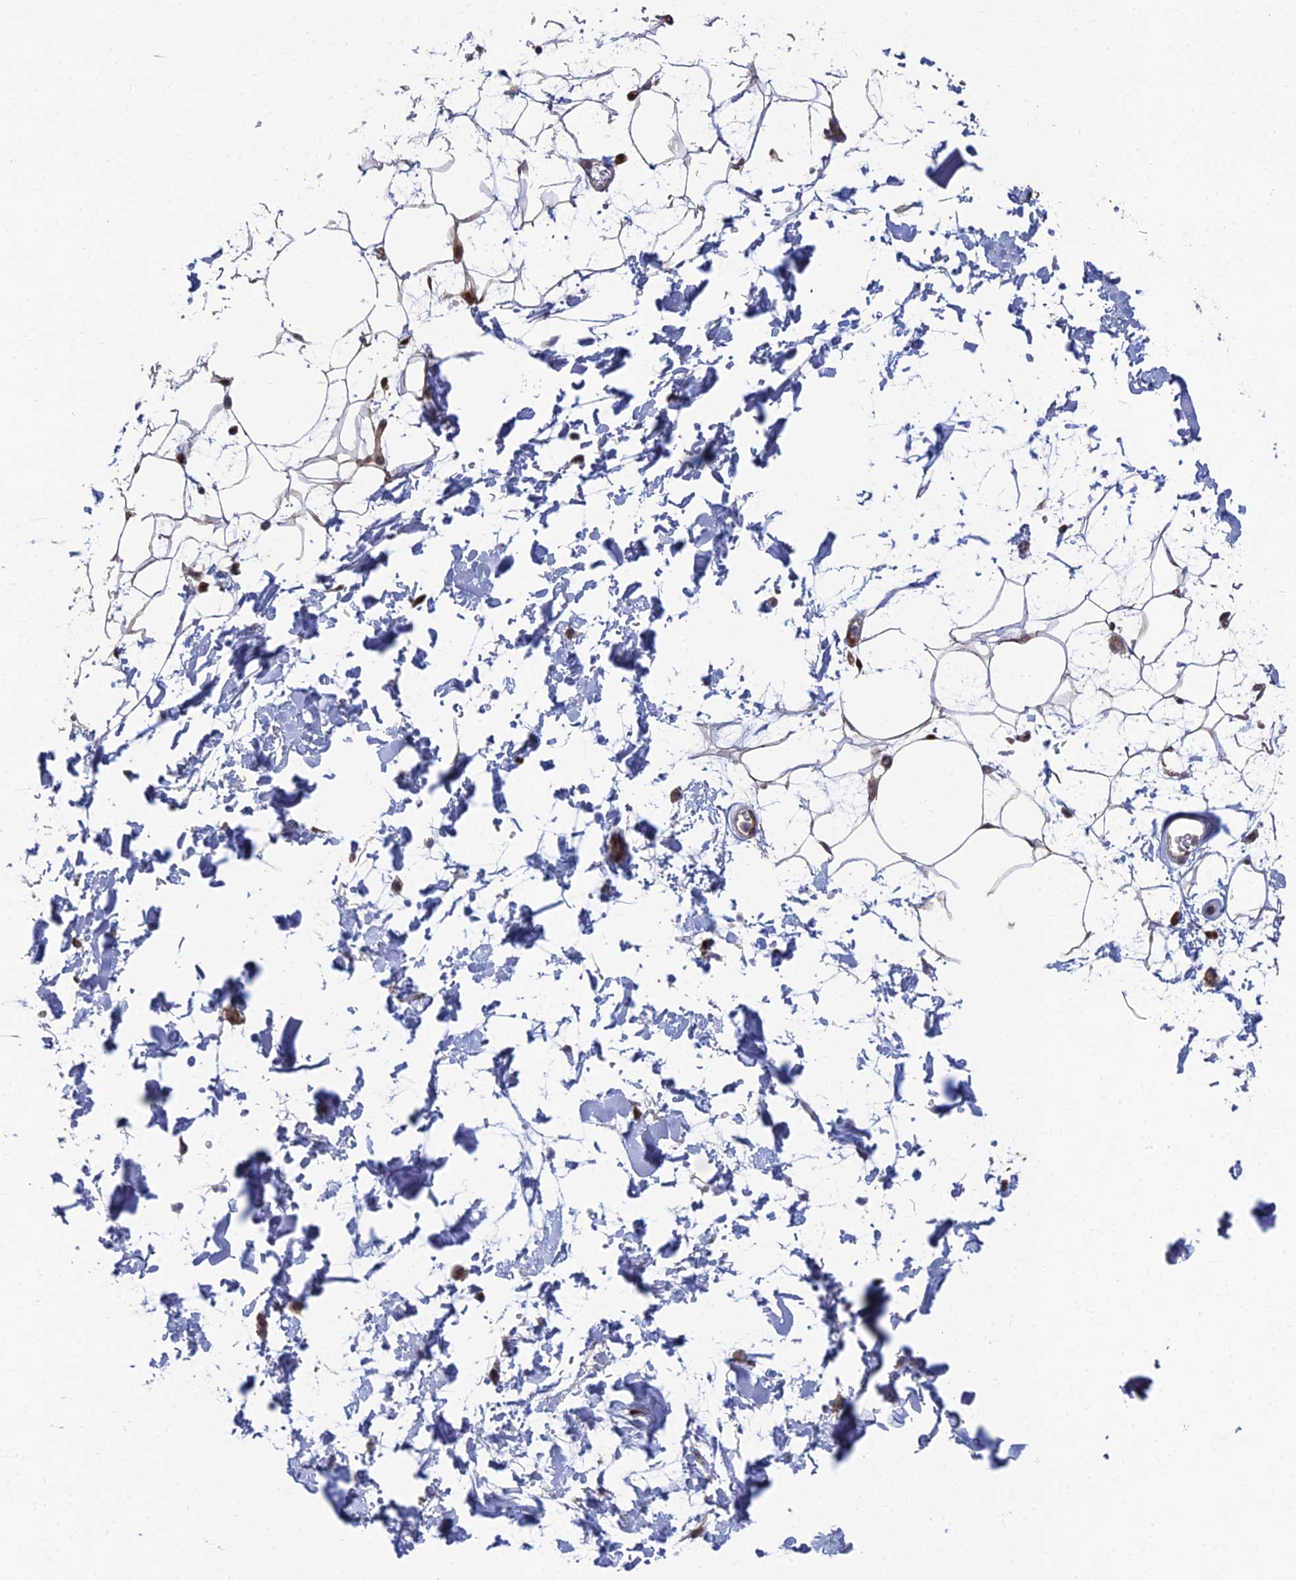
{"staining": {"intensity": "moderate", "quantity": "25%-75%", "location": "cytoplasmic/membranous,nuclear"}, "tissue": "adipose tissue", "cell_type": "Adipocytes", "image_type": "normal", "snomed": [{"axis": "morphology", "description": "Normal tissue, NOS"}, {"axis": "topography", "description": "Soft tissue"}], "caption": "Immunohistochemistry (IHC) image of unremarkable adipose tissue stained for a protein (brown), which demonstrates medium levels of moderate cytoplasmic/membranous,nuclear expression in approximately 25%-75% of adipocytes.", "gene": "UNC5D", "patient": {"sex": "male", "age": 72}}